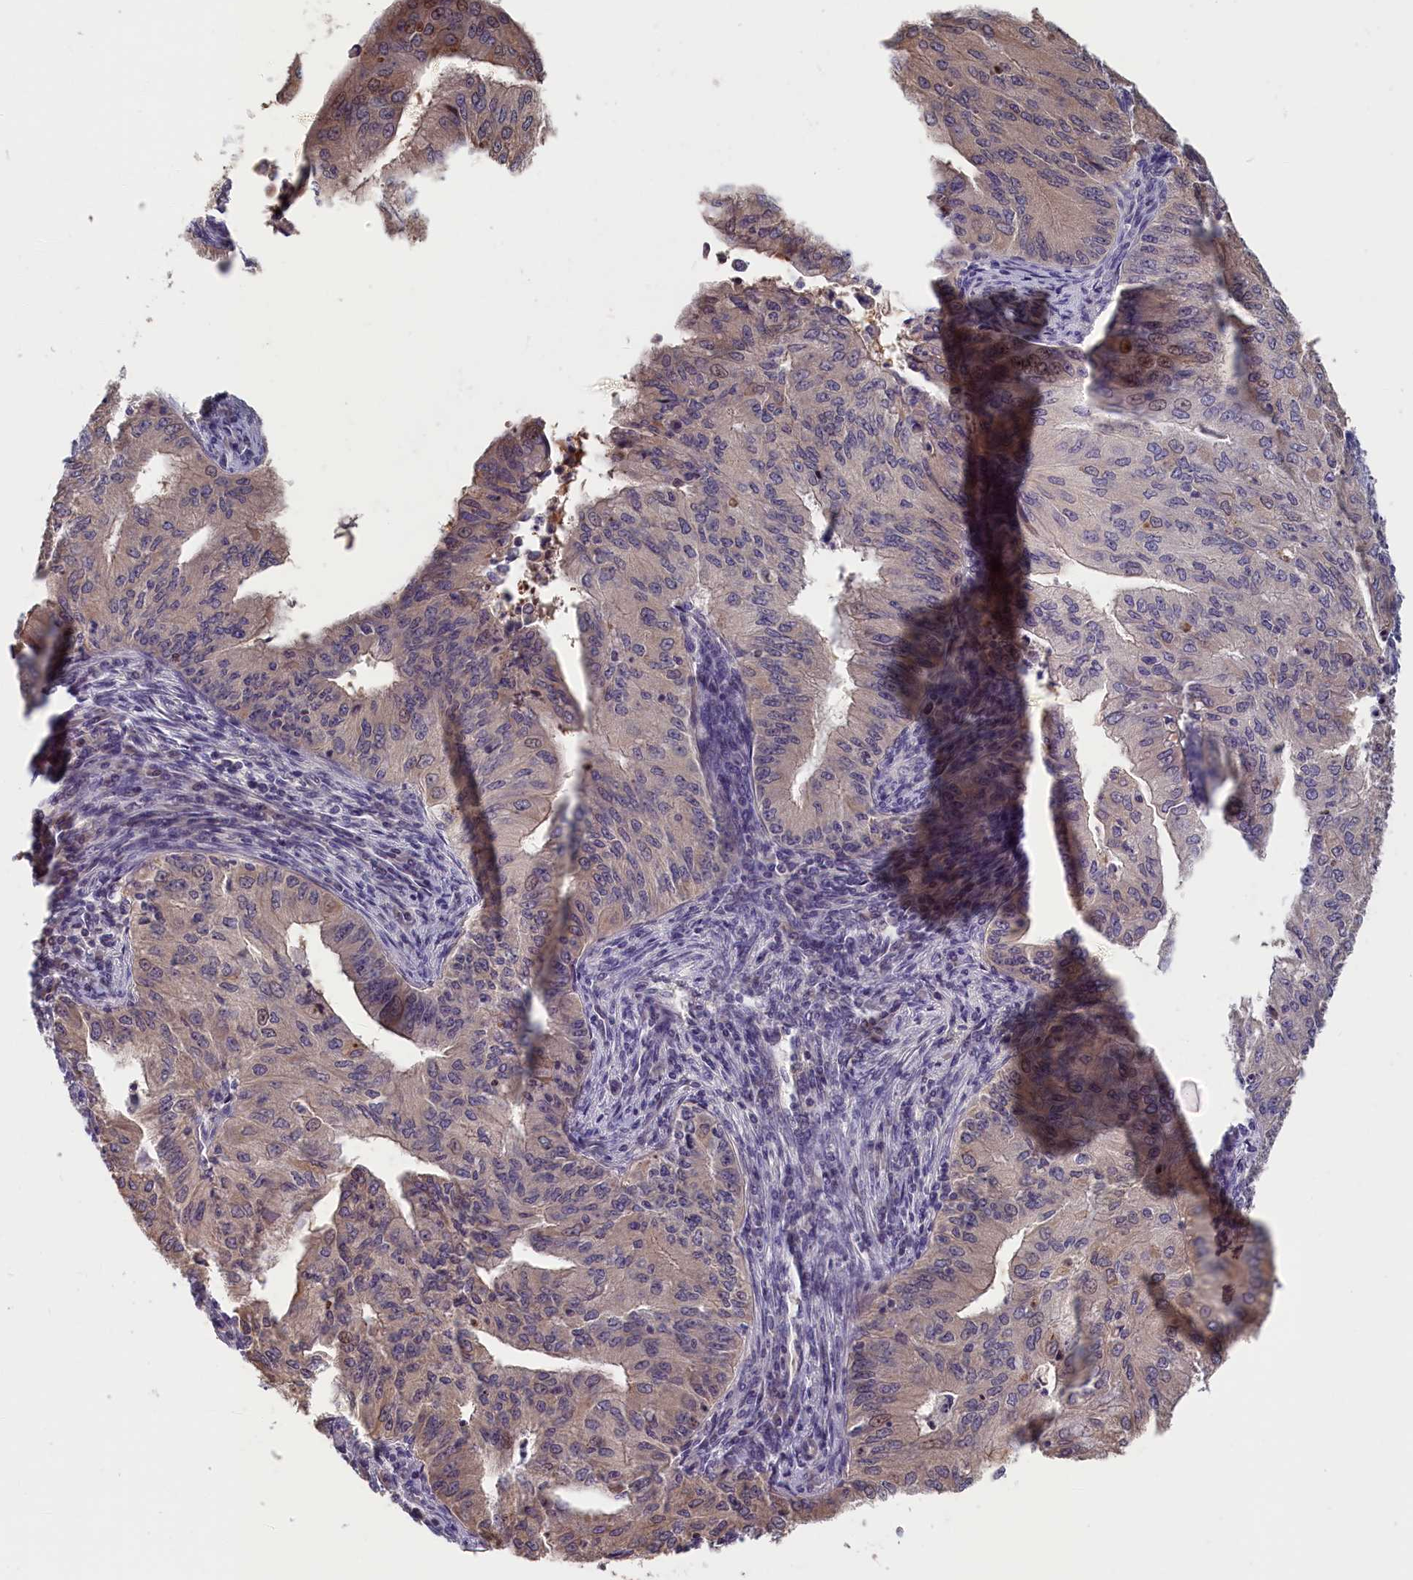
{"staining": {"intensity": "weak", "quantity": "<25%", "location": "cytoplasmic/membranous,nuclear"}, "tissue": "endometrial cancer", "cell_type": "Tumor cells", "image_type": "cancer", "snomed": [{"axis": "morphology", "description": "Adenocarcinoma, NOS"}, {"axis": "topography", "description": "Endometrium"}], "caption": "Protein analysis of endometrial cancer shows no significant positivity in tumor cells.", "gene": "TMEM116", "patient": {"sex": "female", "age": 50}}